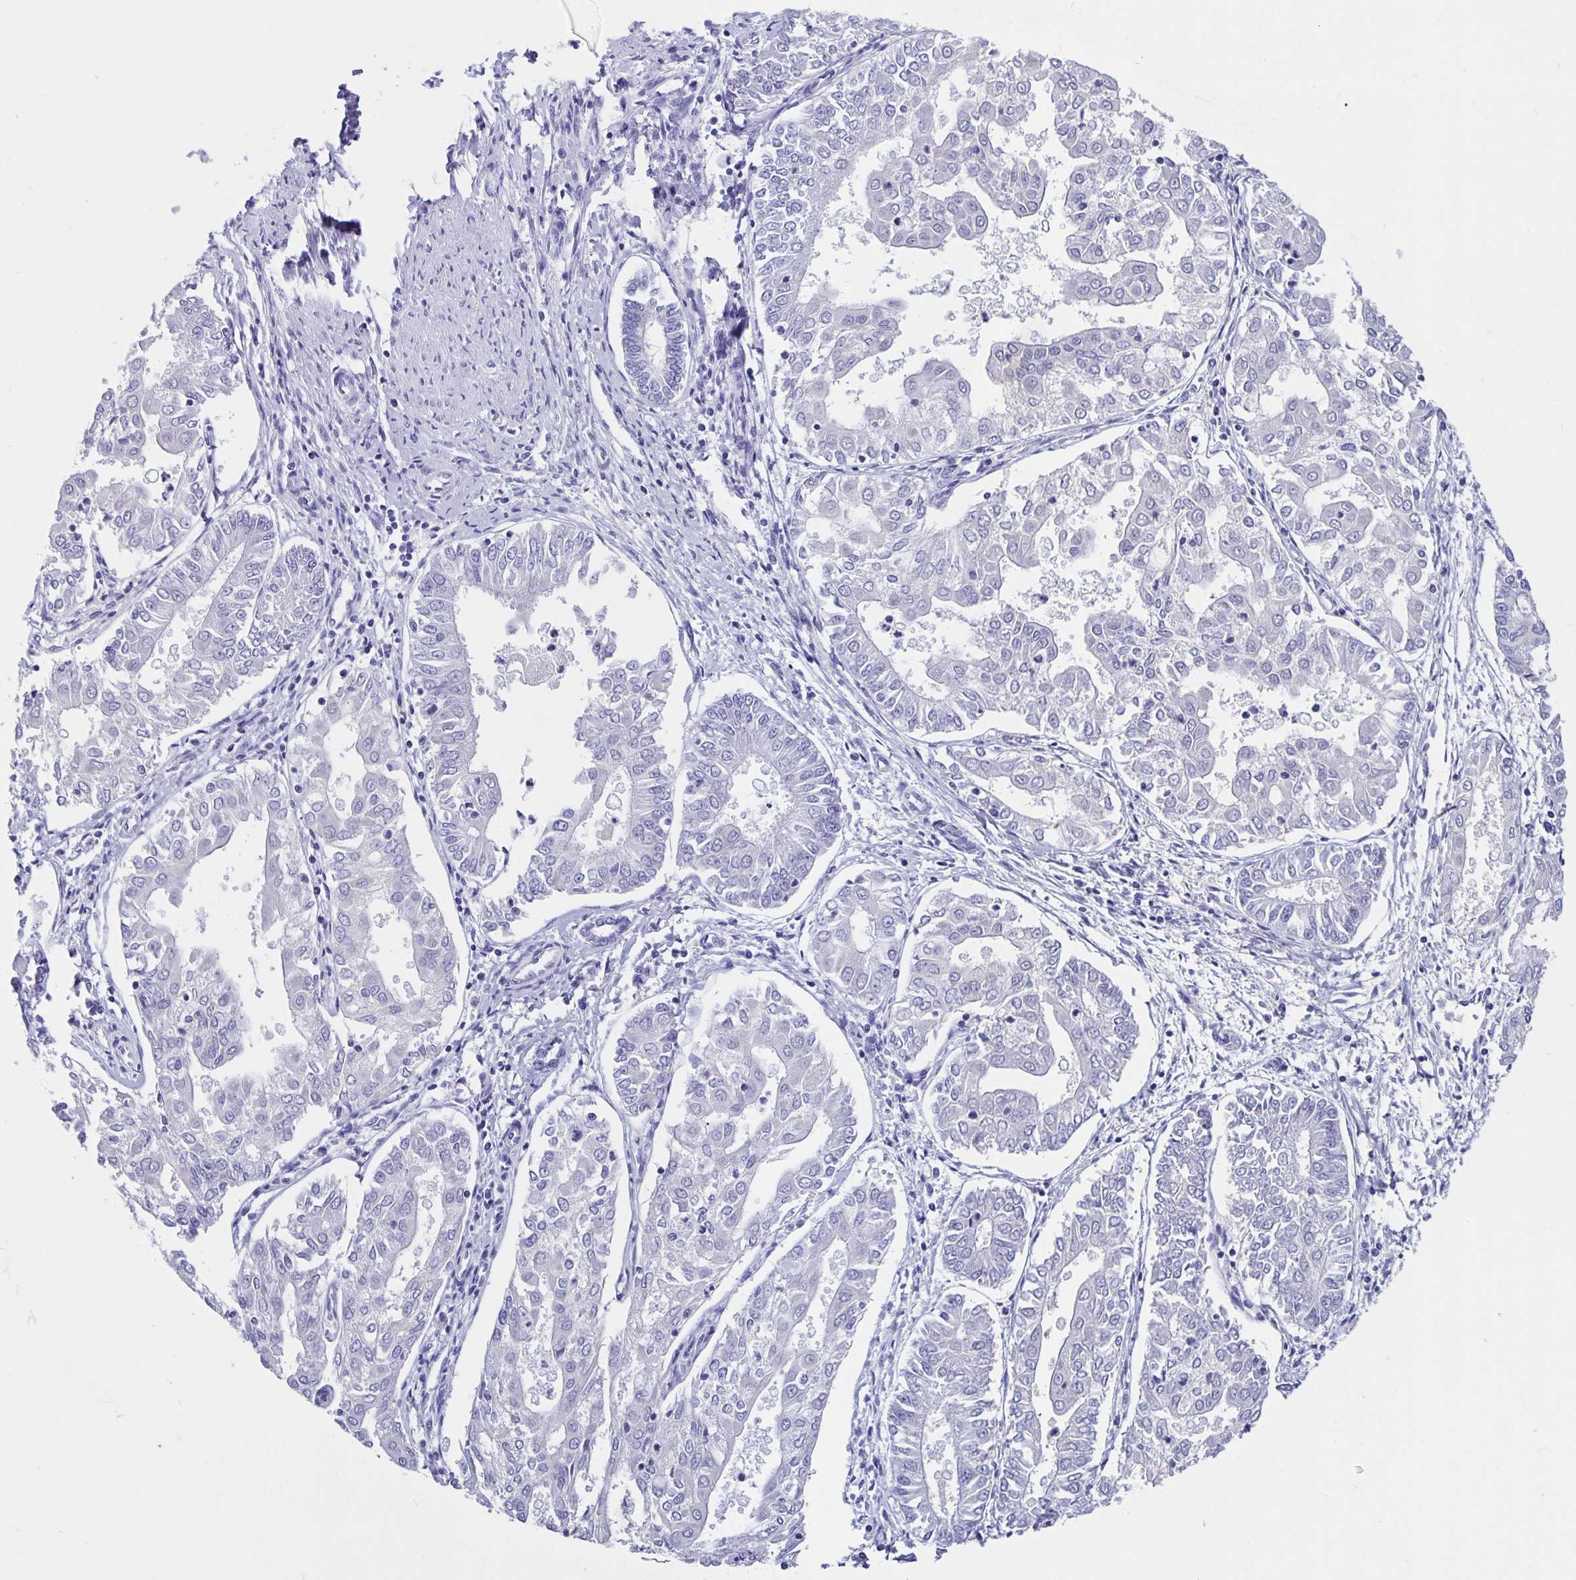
{"staining": {"intensity": "negative", "quantity": "none", "location": "none"}, "tissue": "endometrial cancer", "cell_type": "Tumor cells", "image_type": "cancer", "snomed": [{"axis": "morphology", "description": "Adenocarcinoma, NOS"}, {"axis": "topography", "description": "Endometrium"}], "caption": "Tumor cells show no significant protein positivity in endometrial cancer (adenocarcinoma).", "gene": "ODF3B", "patient": {"sex": "female", "age": 68}}